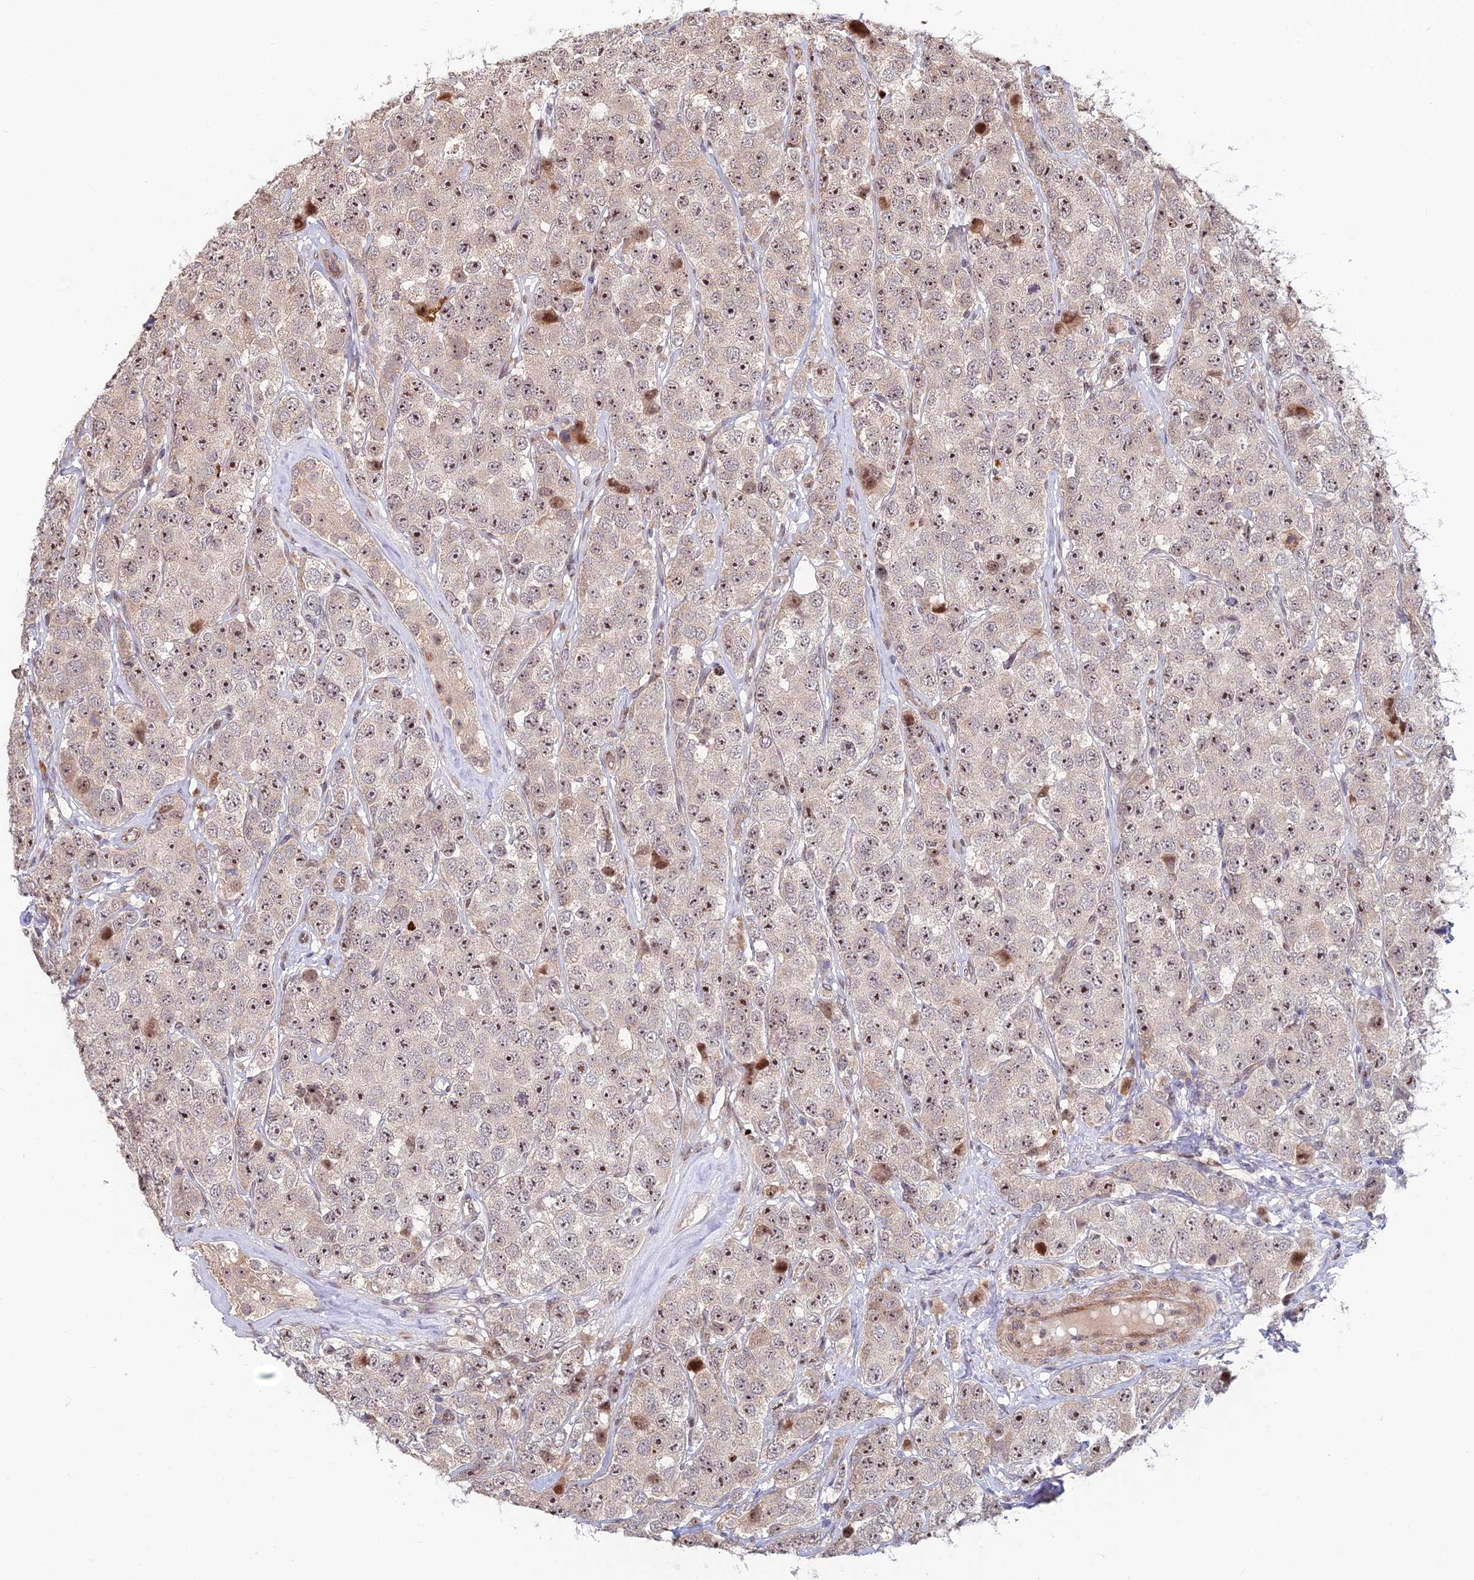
{"staining": {"intensity": "moderate", "quantity": "<25%", "location": "nuclear"}, "tissue": "testis cancer", "cell_type": "Tumor cells", "image_type": "cancer", "snomed": [{"axis": "morphology", "description": "Seminoma, NOS"}, {"axis": "topography", "description": "Testis"}], "caption": "Human seminoma (testis) stained with a brown dye shows moderate nuclear positive expression in approximately <25% of tumor cells.", "gene": "UFSP2", "patient": {"sex": "male", "age": 28}}